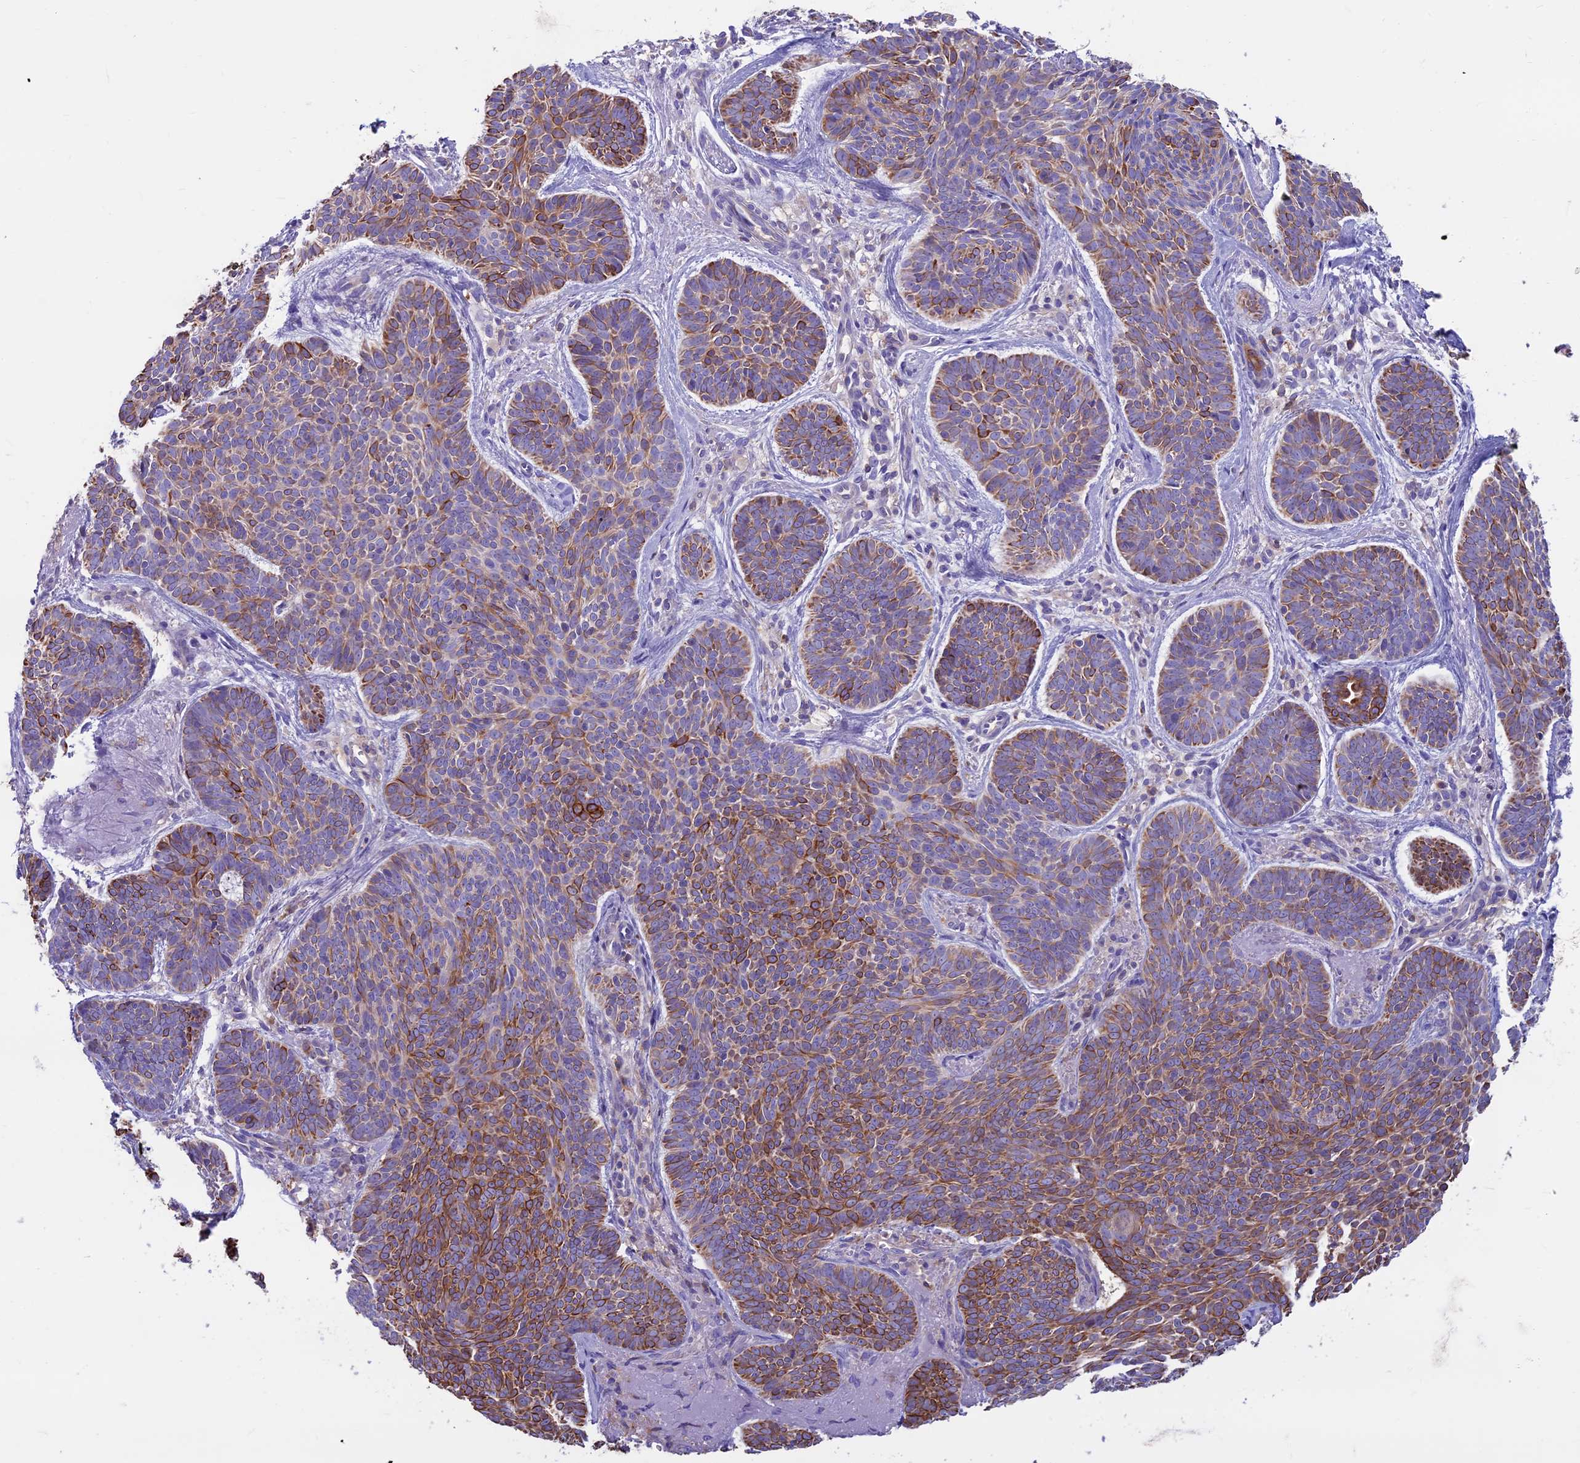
{"staining": {"intensity": "strong", "quantity": "25%-75%", "location": "cytoplasmic/membranous"}, "tissue": "skin cancer", "cell_type": "Tumor cells", "image_type": "cancer", "snomed": [{"axis": "morphology", "description": "Basal cell carcinoma"}, {"axis": "topography", "description": "Skin"}], "caption": "Immunohistochemical staining of human skin cancer shows strong cytoplasmic/membranous protein expression in about 25%-75% of tumor cells.", "gene": "CDAN1", "patient": {"sex": "female", "age": 74}}